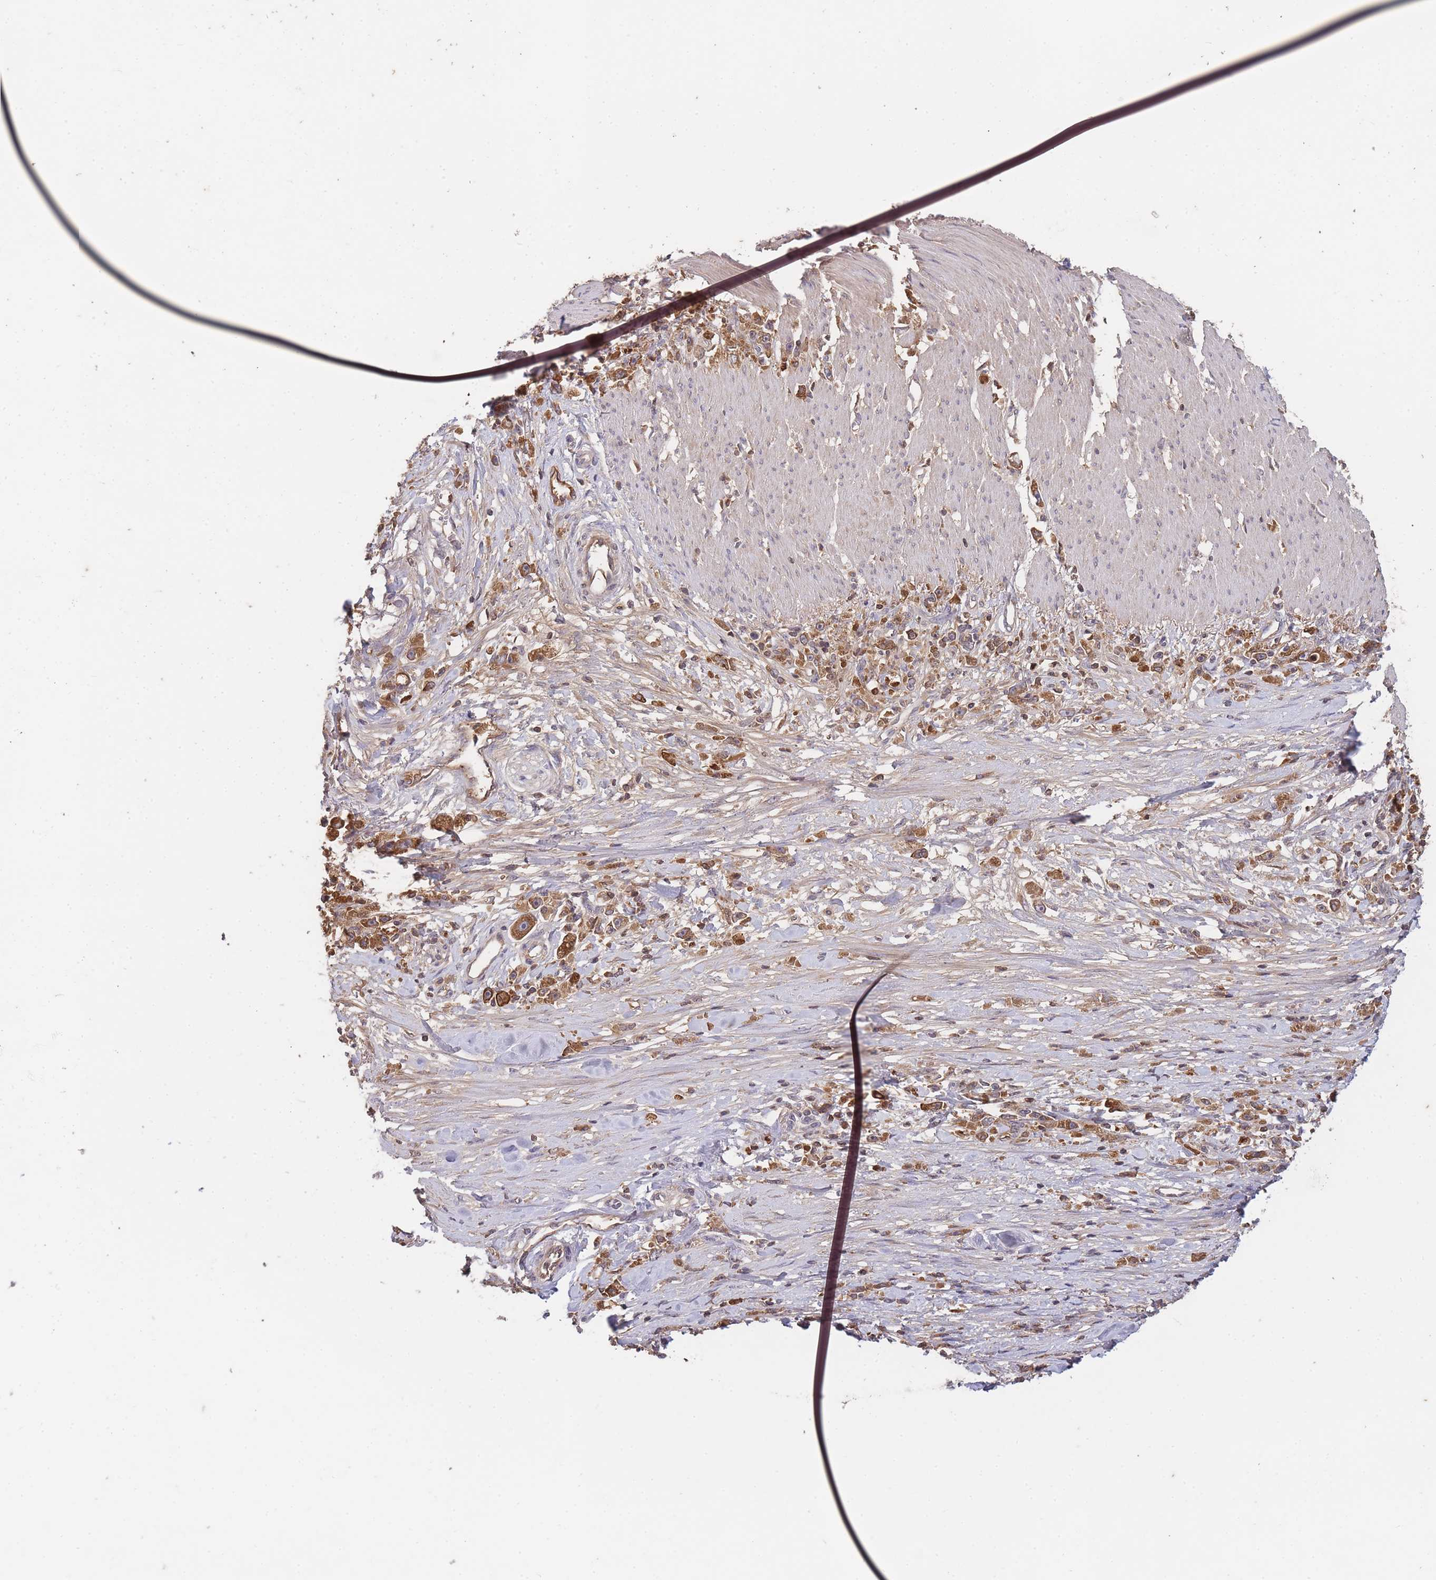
{"staining": {"intensity": "strong", "quantity": ">75%", "location": "cytoplasmic/membranous"}, "tissue": "stomach cancer", "cell_type": "Tumor cells", "image_type": "cancer", "snomed": [{"axis": "morphology", "description": "Adenocarcinoma, NOS"}, {"axis": "topography", "description": "Stomach"}], "caption": "IHC of human stomach cancer demonstrates high levels of strong cytoplasmic/membranous expression in about >75% of tumor cells.", "gene": "RALGDS", "patient": {"sex": "female", "age": 59}}